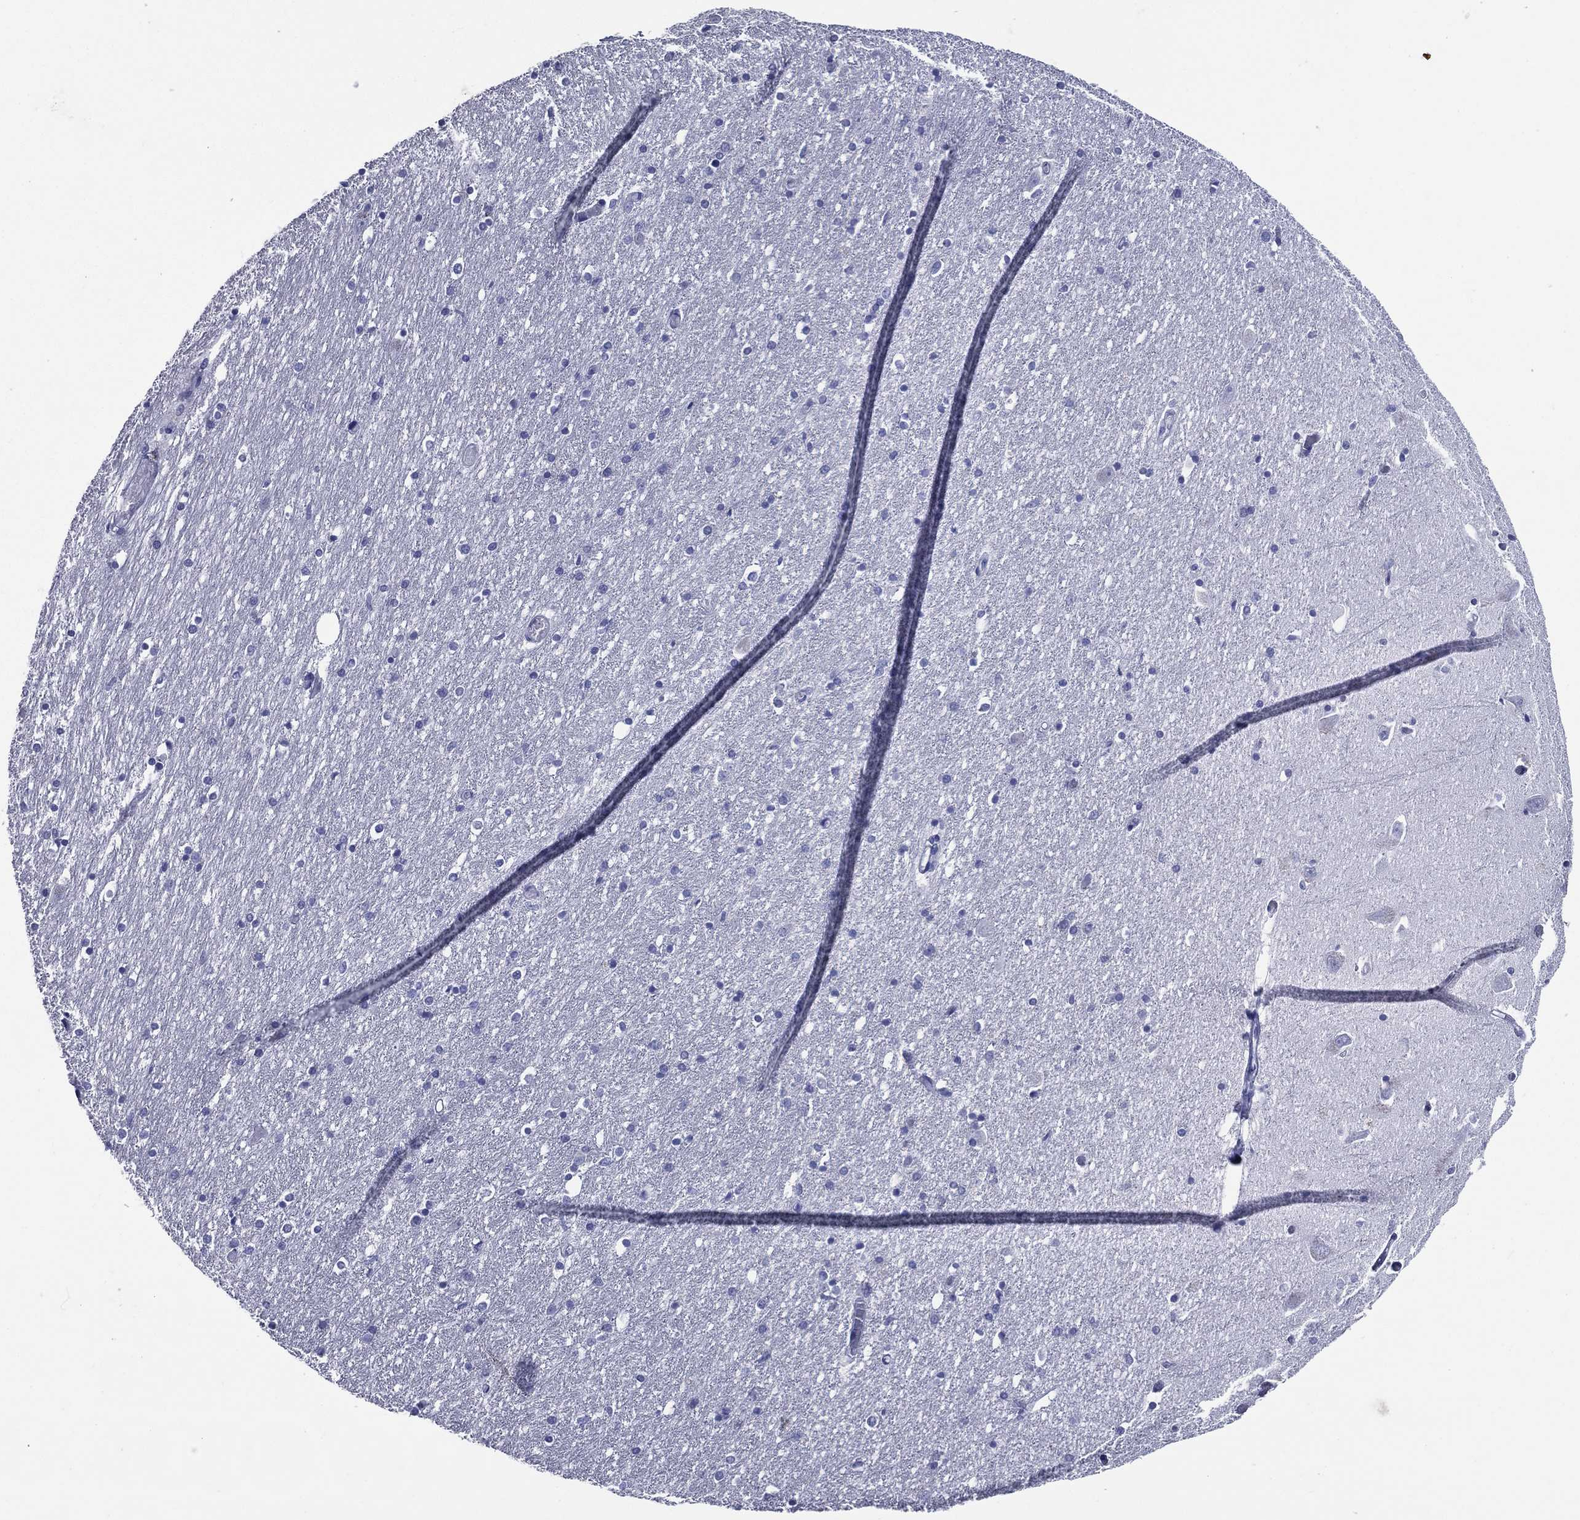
{"staining": {"intensity": "negative", "quantity": "none", "location": "none"}, "tissue": "hippocampus", "cell_type": "Glial cells", "image_type": "normal", "snomed": [{"axis": "morphology", "description": "Normal tissue, NOS"}, {"axis": "topography", "description": "Lateral ventricle wall"}, {"axis": "topography", "description": "Hippocampus"}], "caption": "The immunohistochemistry photomicrograph has no significant positivity in glial cells of hippocampus.", "gene": "ACE2", "patient": {"sex": "female", "age": 63}}